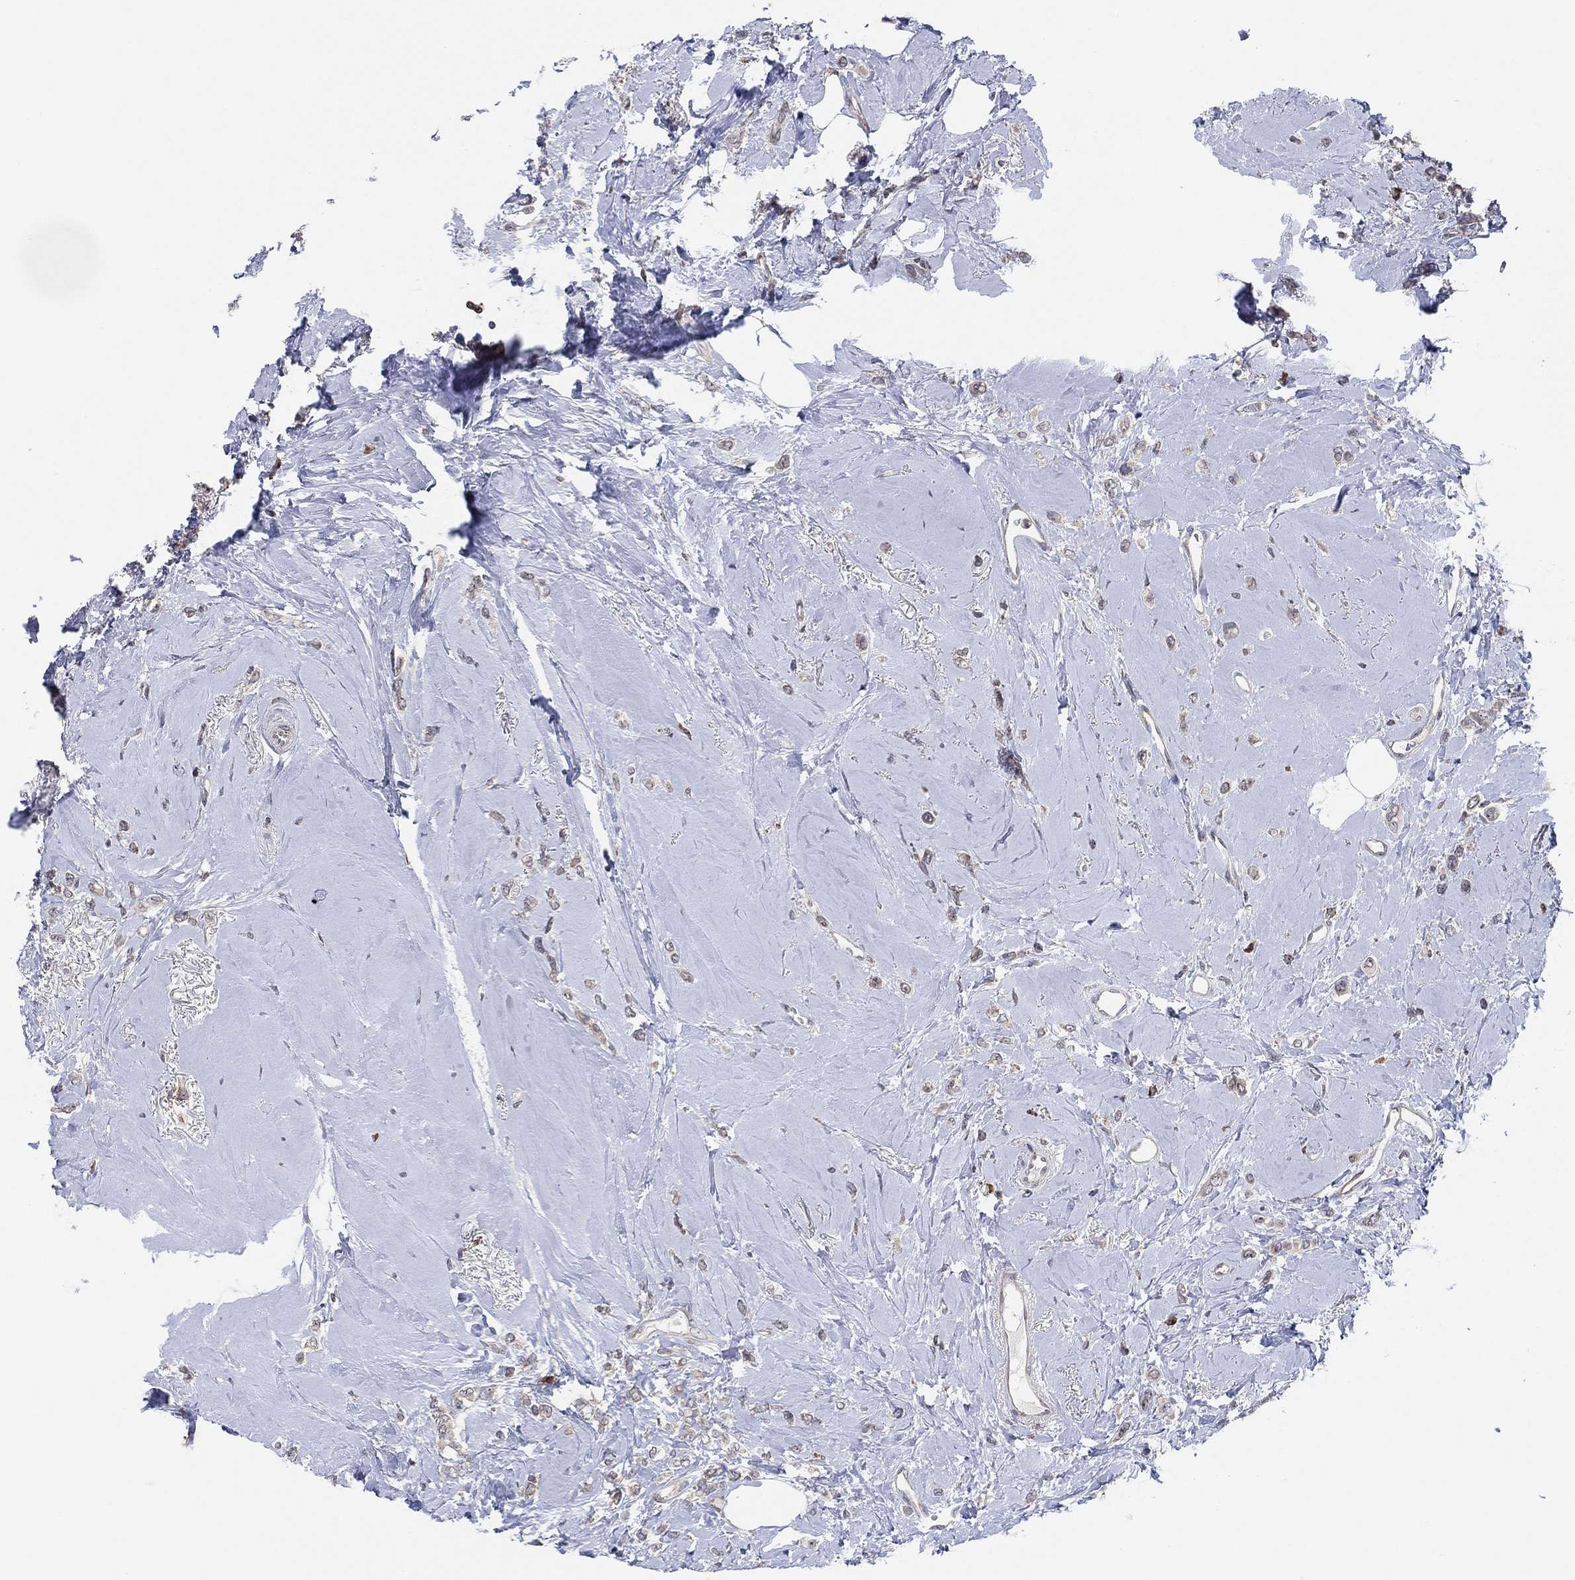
{"staining": {"intensity": "negative", "quantity": "none", "location": "none"}, "tissue": "breast cancer", "cell_type": "Tumor cells", "image_type": "cancer", "snomed": [{"axis": "morphology", "description": "Lobular carcinoma"}, {"axis": "topography", "description": "Breast"}], "caption": "Immunohistochemistry (IHC) of breast lobular carcinoma displays no staining in tumor cells.", "gene": "FAM104A", "patient": {"sex": "female", "age": 66}}